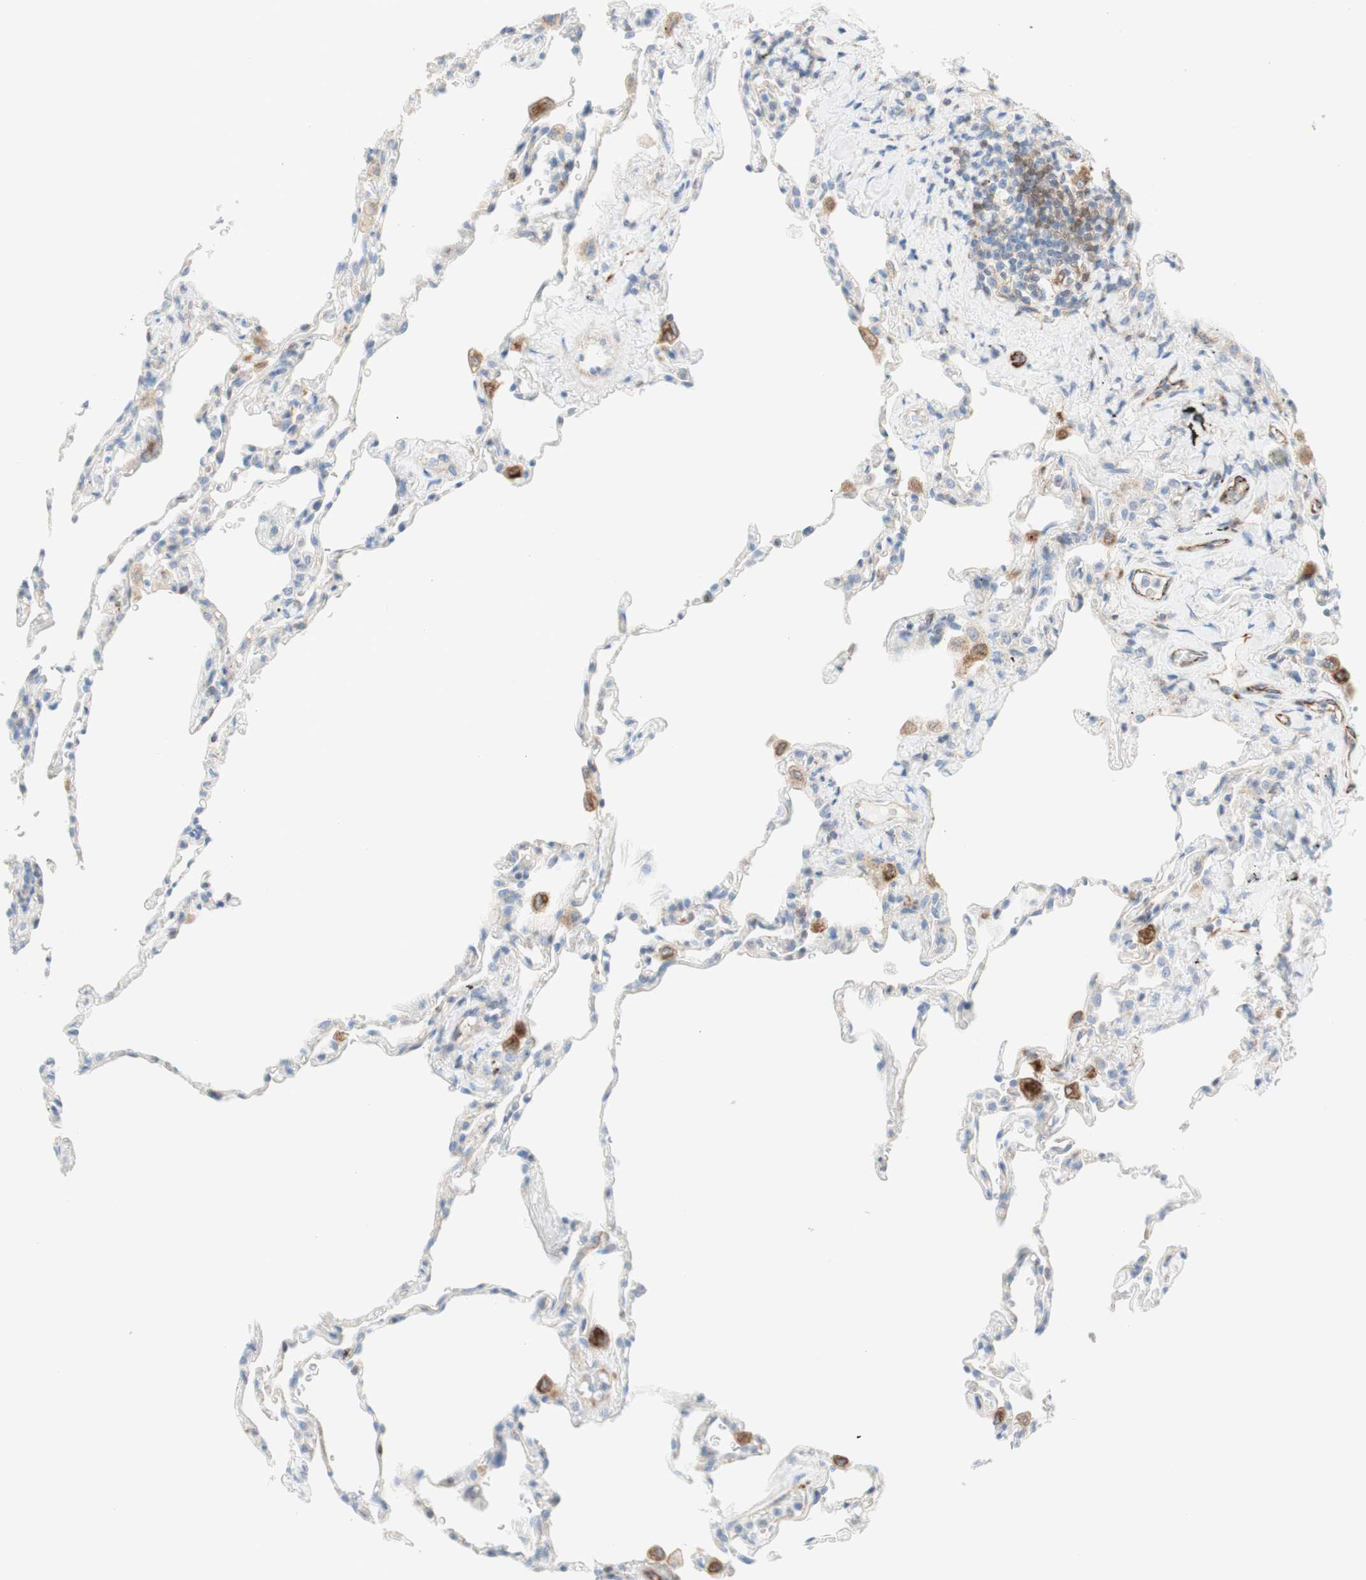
{"staining": {"intensity": "negative", "quantity": "none", "location": "none"}, "tissue": "lung", "cell_type": "Alveolar cells", "image_type": "normal", "snomed": [{"axis": "morphology", "description": "Normal tissue, NOS"}, {"axis": "topography", "description": "Lung"}], "caption": "This is a photomicrograph of immunohistochemistry staining of unremarkable lung, which shows no expression in alveolar cells. (Brightfield microscopy of DAB IHC at high magnification).", "gene": "POU2AF1", "patient": {"sex": "male", "age": 59}}